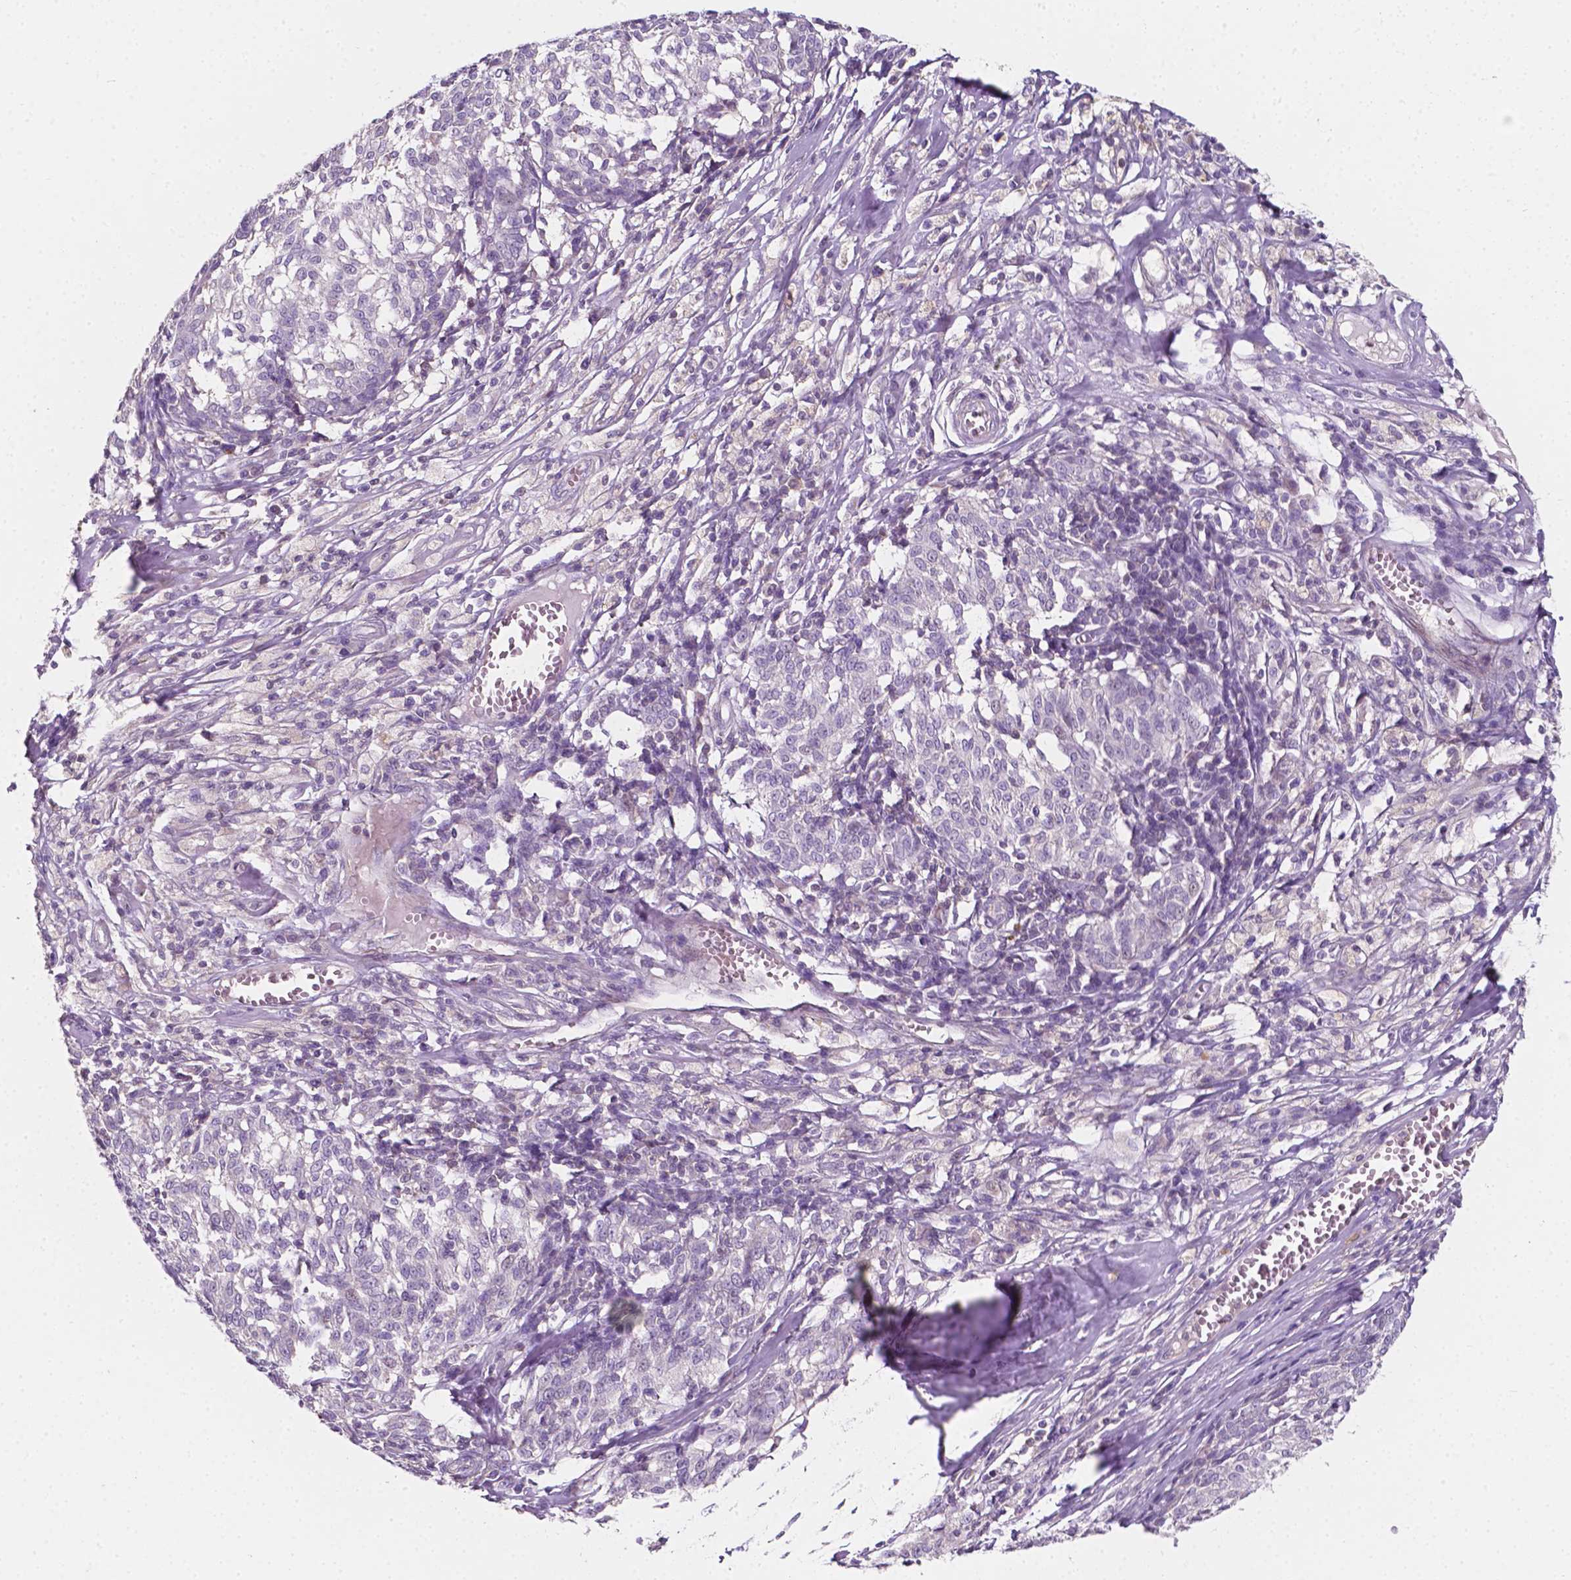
{"staining": {"intensity": "negative", "quantity": "none", "location": "none"}, "tissue": "melanoma", "cell_type": "Tumor cells", "image_type": "cancer", "snomed": [{"axis": "morphology", "description": "Malignant melanoma, NOS"}, {"axis": "topography", "description": "Skin"}], "caption": "Protein analysis of malignant melanoma displays no significant expression in tumor cells.", "gene": "EGFR", "patient": {"sex": "female", "age": 72}}